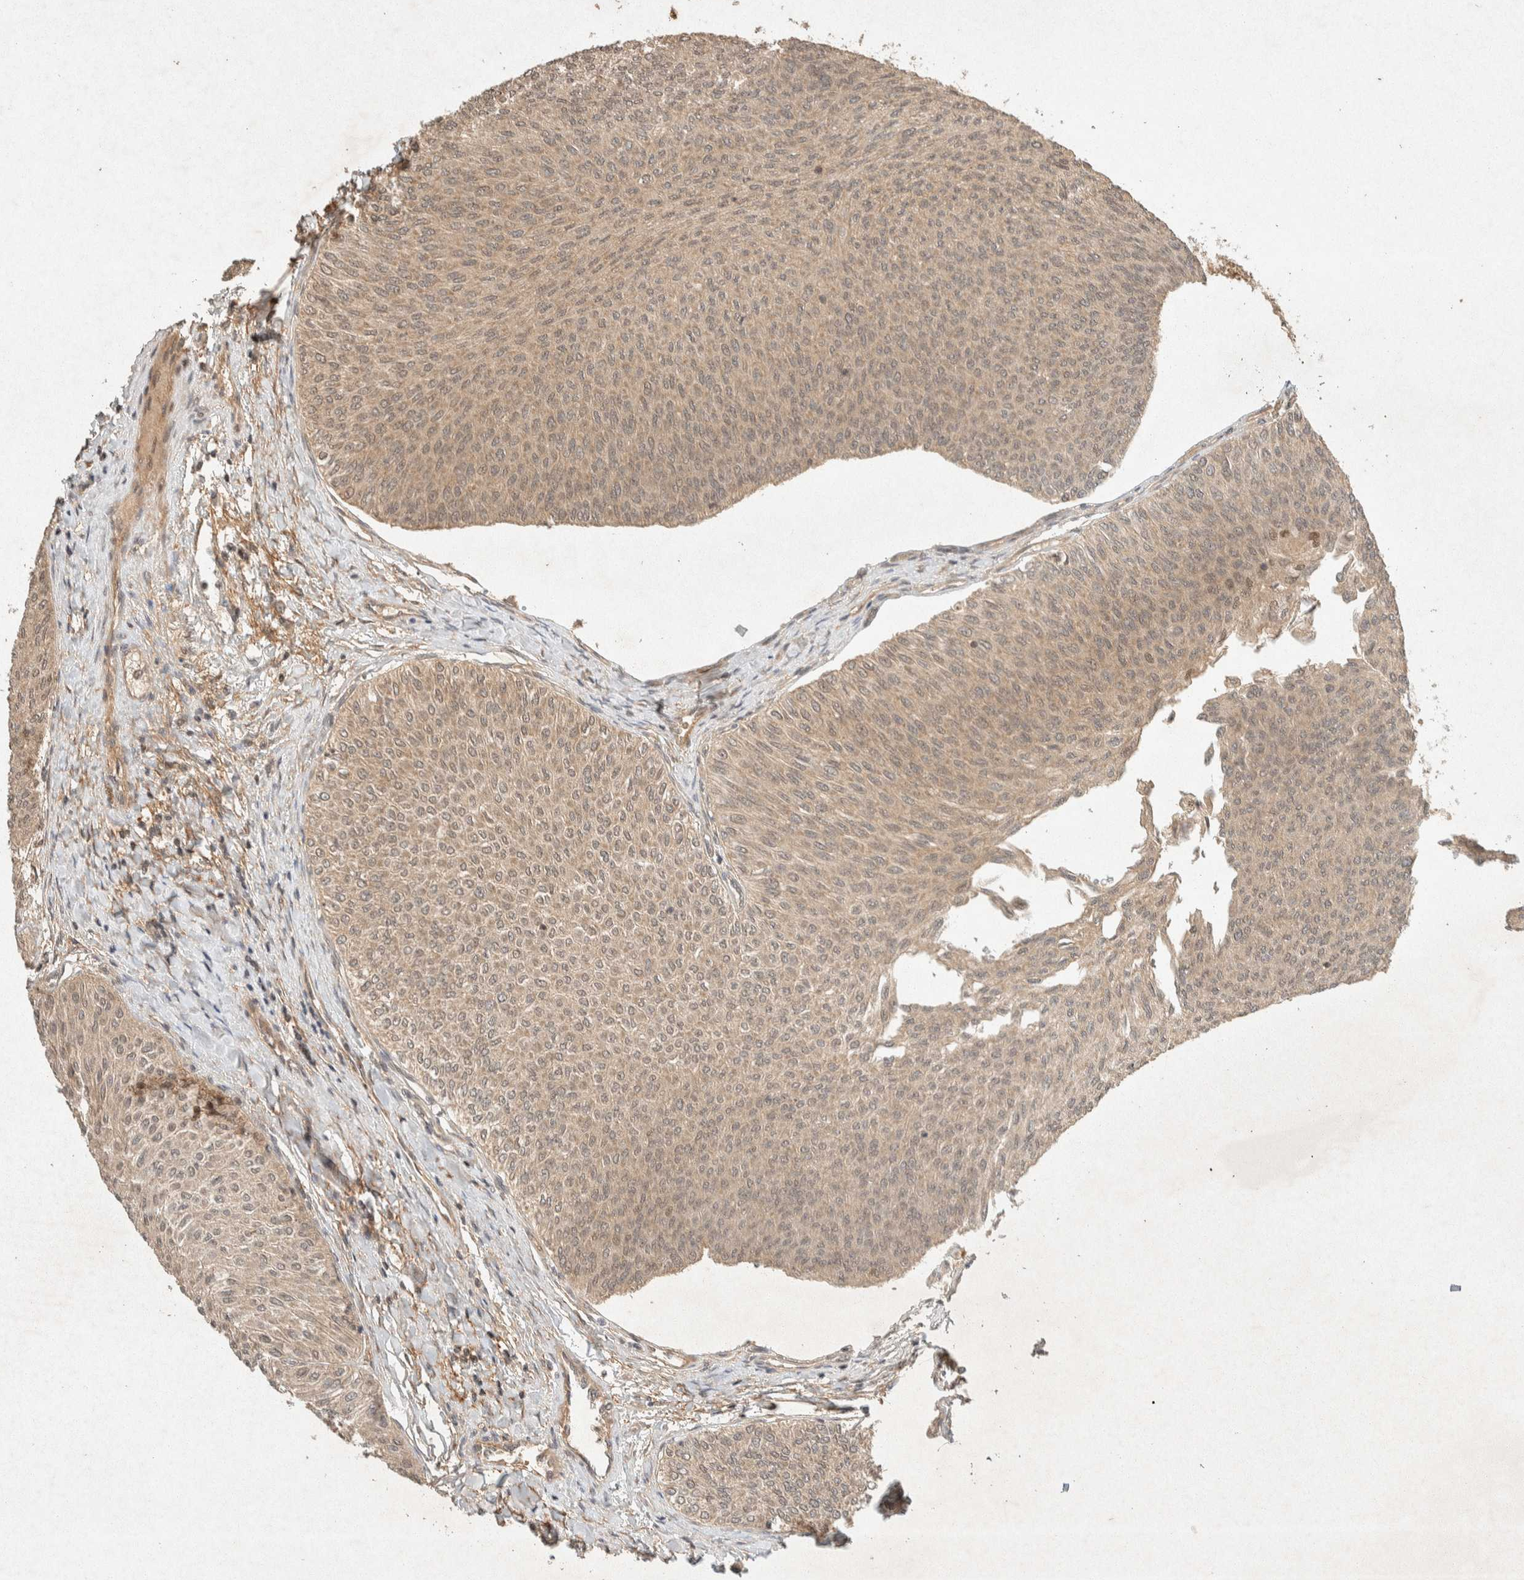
{"staining": {"intensity": "weak", "quantity": ">75%", "location": "cytoplasmic/membranous,nuclear"}, "tissue": "urothelial cancer", "cell_type": "Tumor cells", "image_type": "cancer", "snomed": [{"axis": "morphology", "description": "Urothelial carcinoma, Low grade"}, {"axis": "topography", "description": "Urinary bladder"}], "caption": "Immunohistochemistry (IHC) histopathology image of low-grade urothelial carcinoma stained for a protein (brown), which displays low levels of weak cytoplasmic/membranous and nuclear staining in about >75% of tumor cells.", "gene": "THRA", "patient": {"sex": "male", "age": 78}}